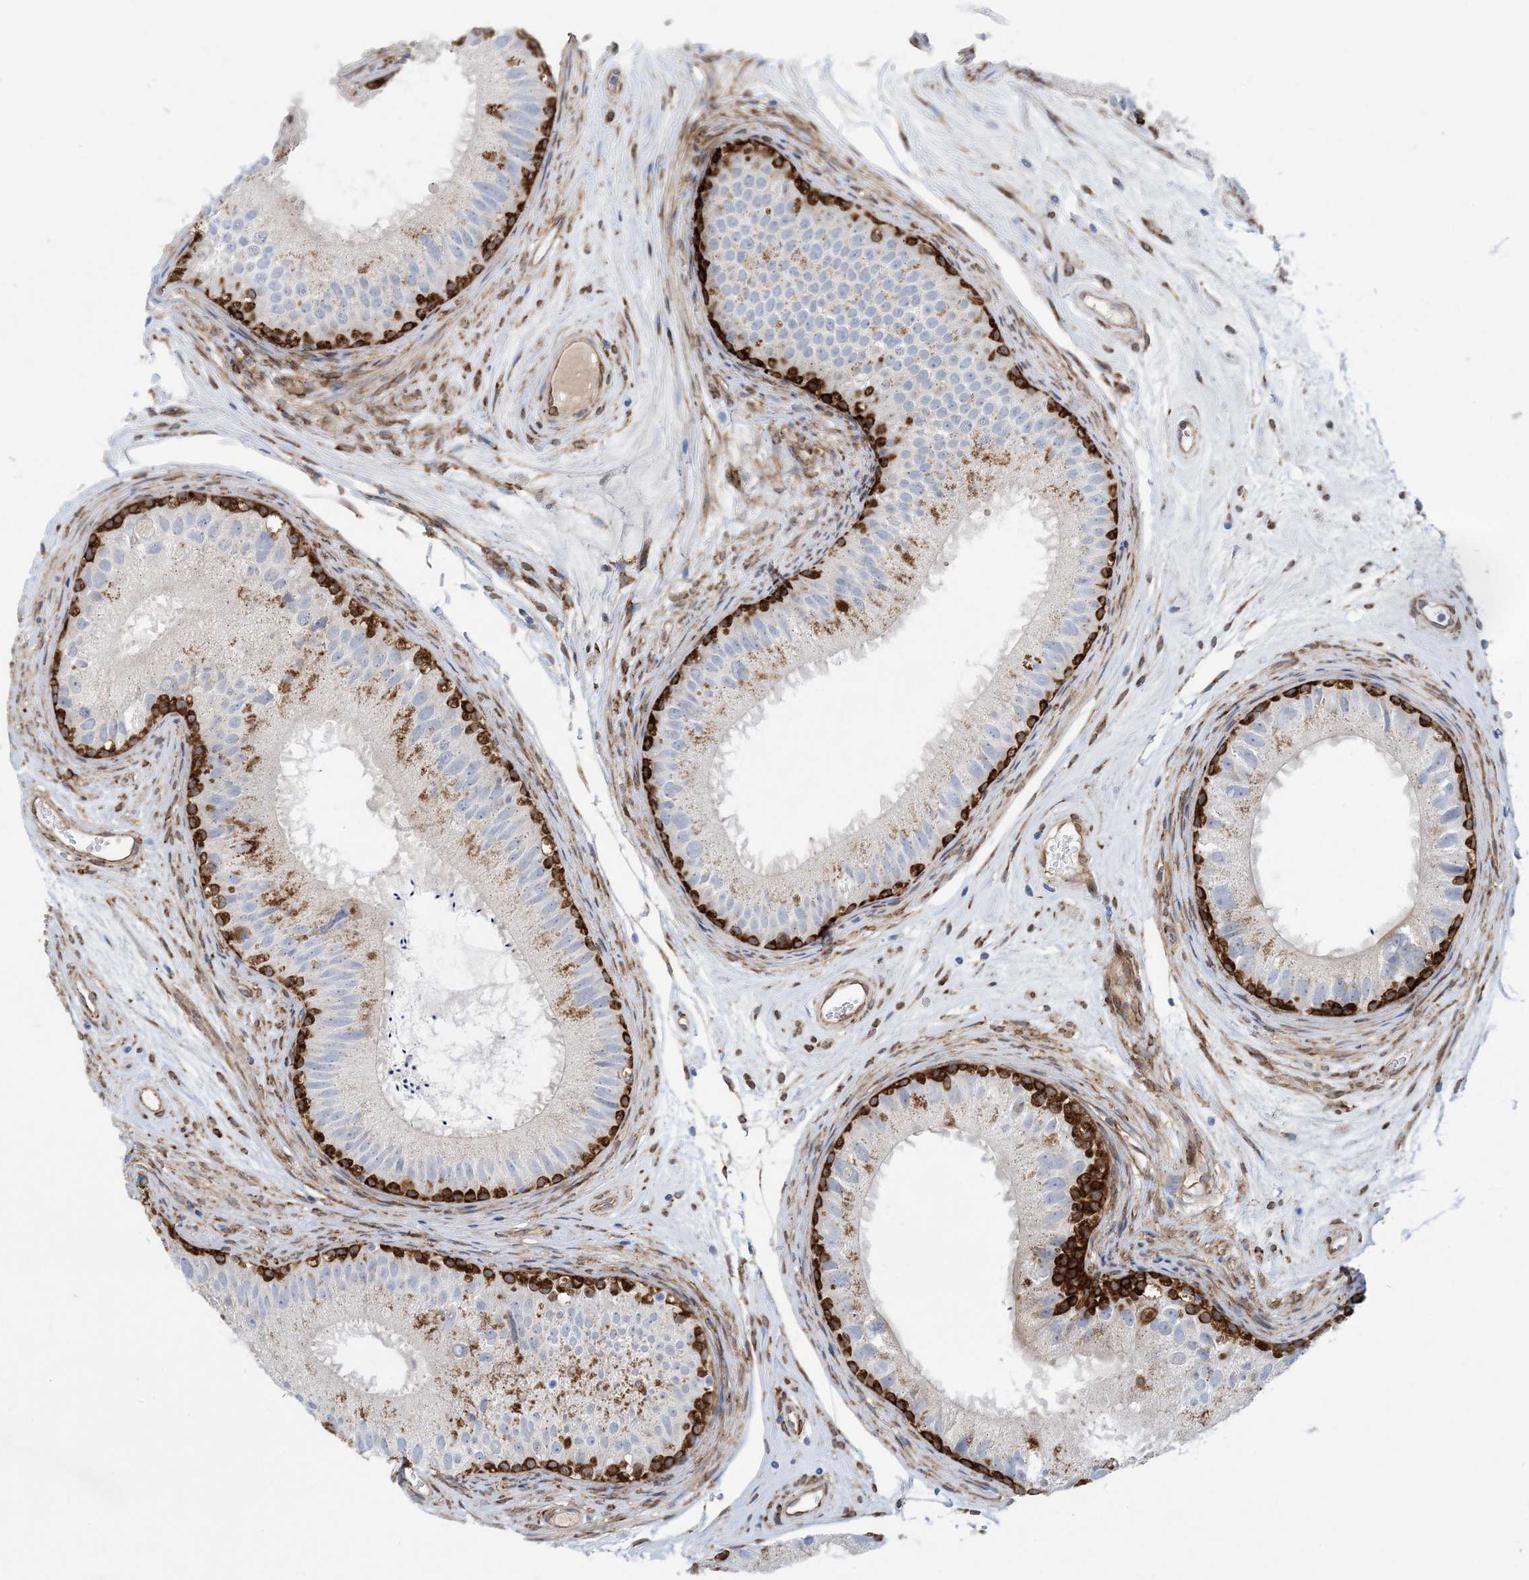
{"staining": {"intensity": "strong", "quantity": "<25%", "location": "cytoplasmic/membranous"}, "tissue": "epididymis", "cell_type": "Glandular cells", "image_type": "normal", "snomed": [{"axis": "morphology", "description": "Normal tissue, NOS"}, {"axis": "topography", "description": "Epididymis"}], "caption": "Strong cytoplasmic/membranous staining for a protein is identified in about <25% of glandular cells of benign epididymis using immunohistochemistry (IHC).", "gene": "RBMS3", "patient": {"sex": "male", "age": 77}}